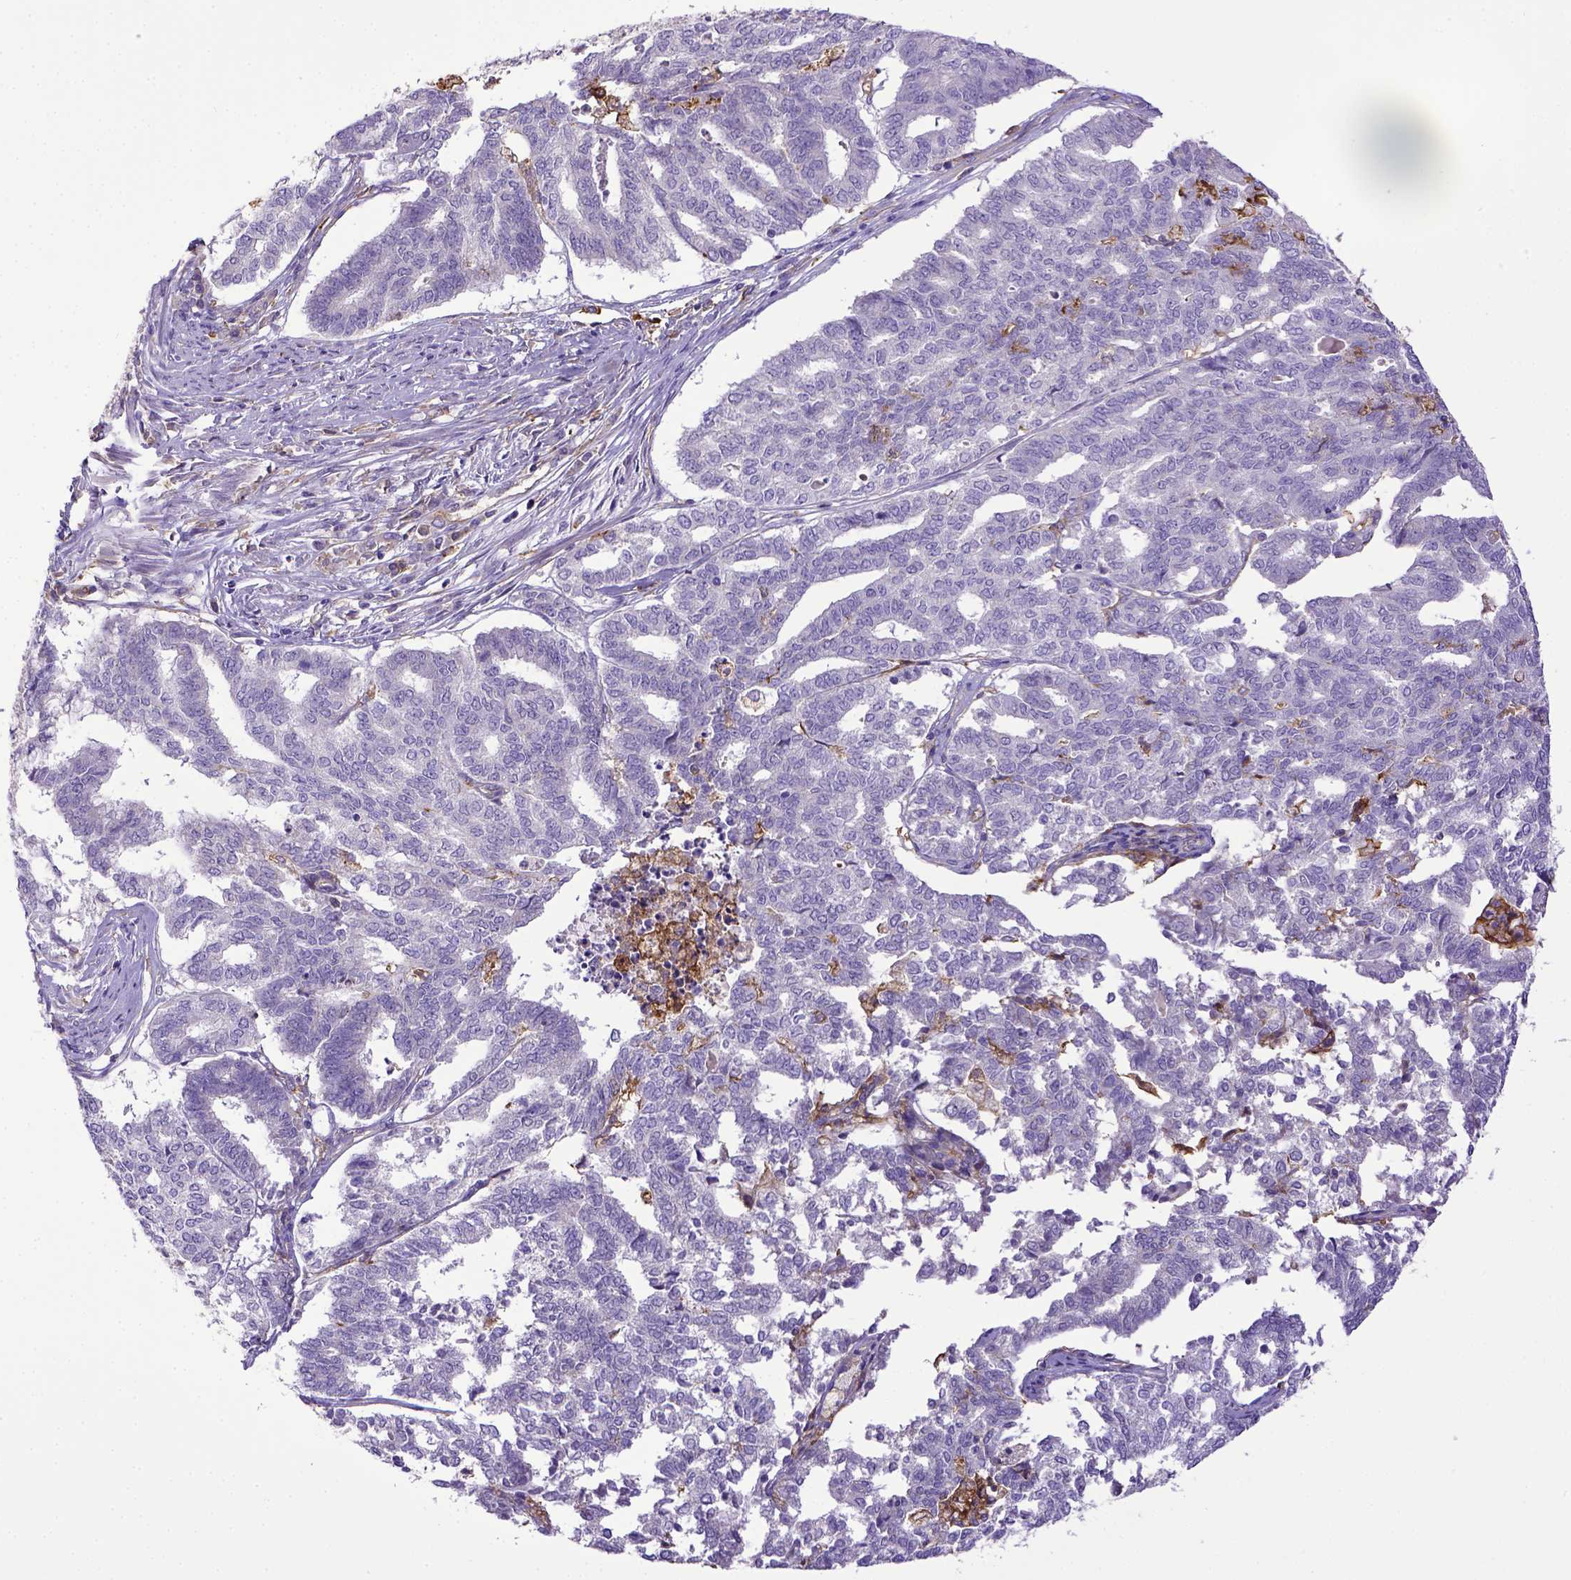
{"staining": {"intensity": "negative", "quantity": "none", "location": "none"}, "tissue": "endometrial cancer", "cell_type": "Tumor cells", "image_type": "cancer", "snomed": [{"axis": "morphology", "description": "Adenocarcinoma, NOS"}, {"axis": "topography", "description": "Endometrium"}], "caption": "The photomicrograph shows no staining of tumor cells in endometrial adenocarcinoma. Nuclei are stained in blue.", "gene": "CD40", "patient": {"sex": "female", "age": 79}}